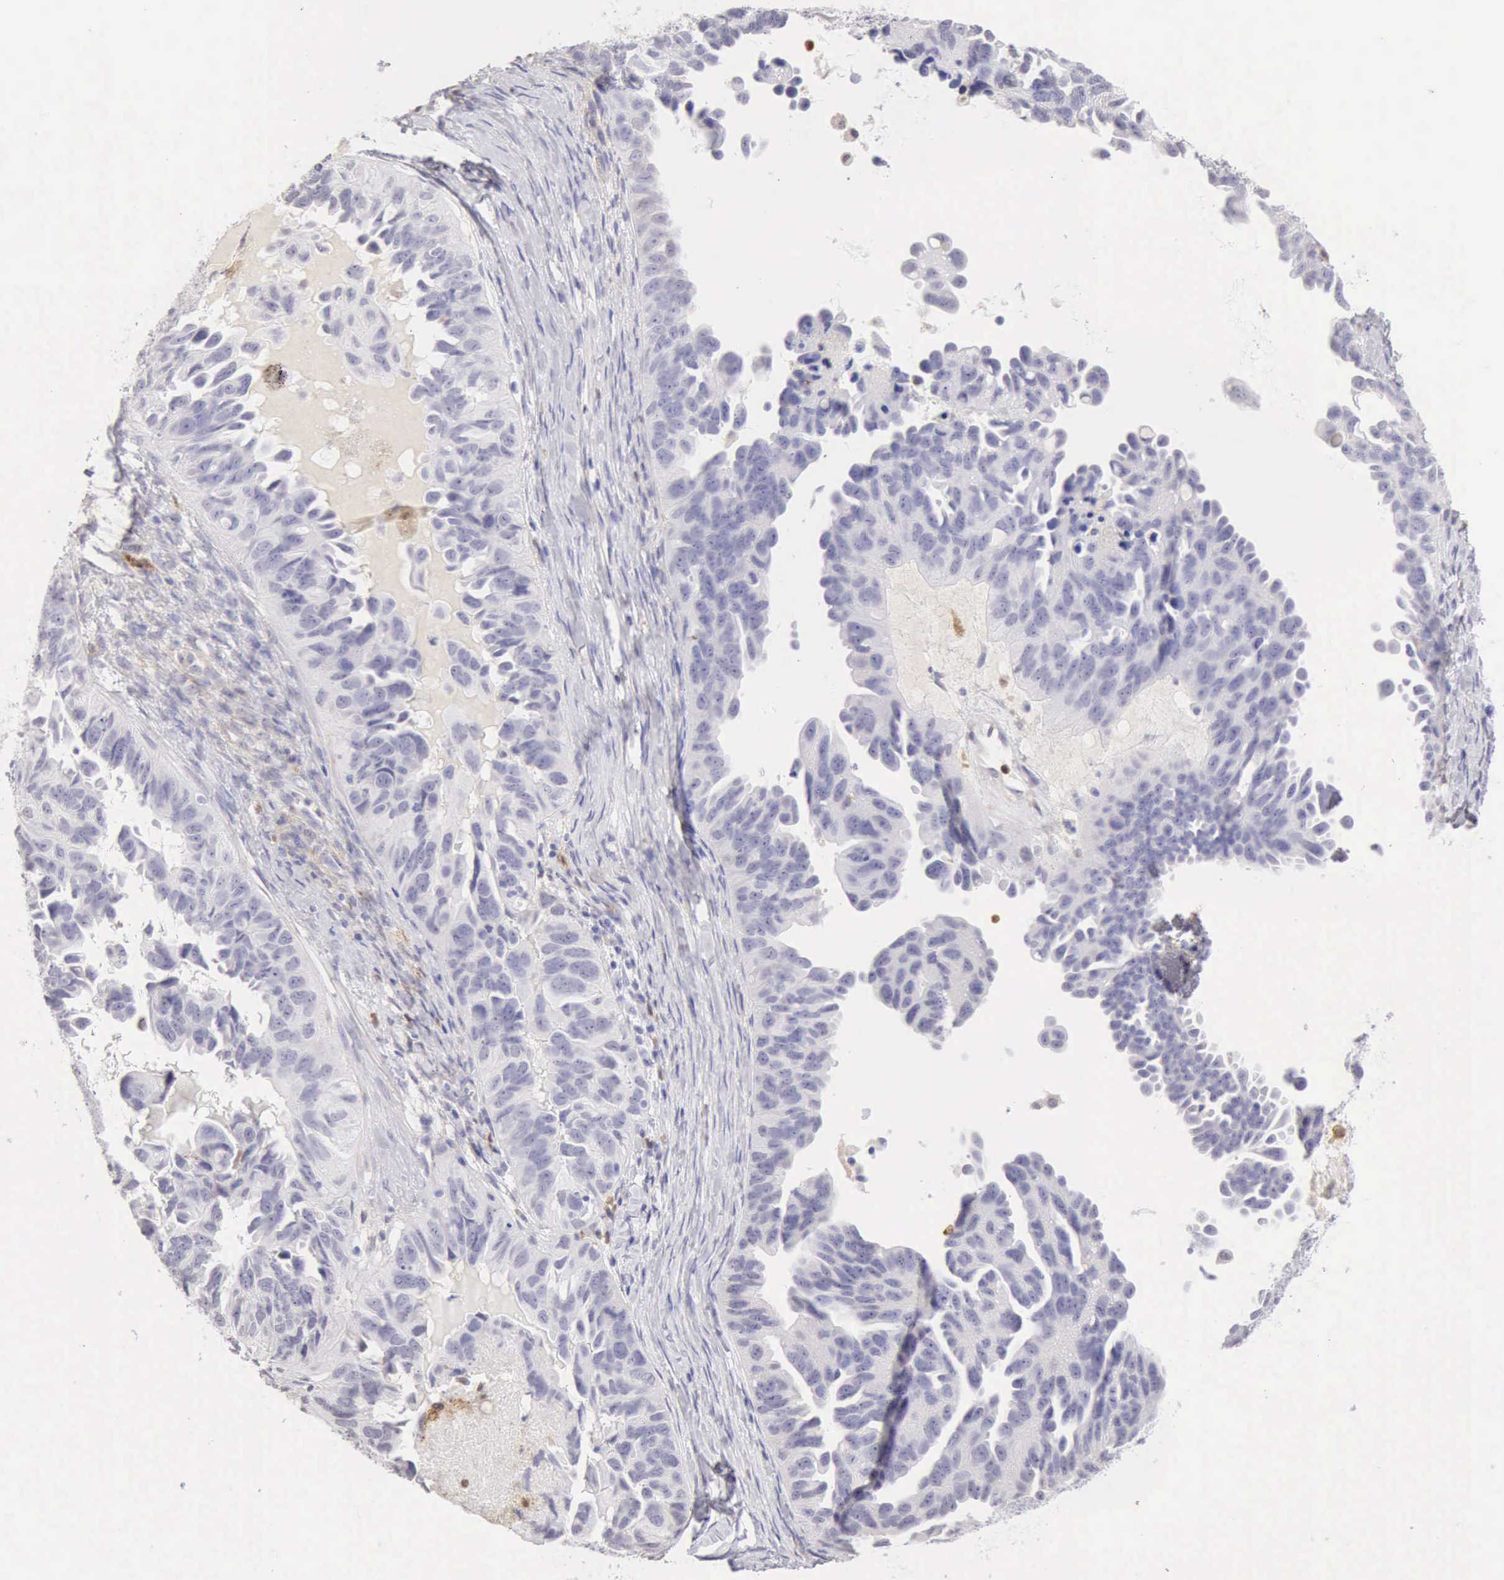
{"staining": {"intensity": "negative", "quantity": "none", "location": "none"}, "tissue": "ovarian cancer", "cell_type": "Tumor cells", "image_type": "cancer", "snomed": [{"axis": "morphology", "description": "Cystadenocarcinoma, serous, NOS"}, {"axis": "topography", "description": "Ovary"}], "caption": "Tumor cells show no significant positivity in ovarian cancer. Nuclei are stained in blue.", "gene": "RNASE1", "patient": {"sex": "female", "age": 82}}